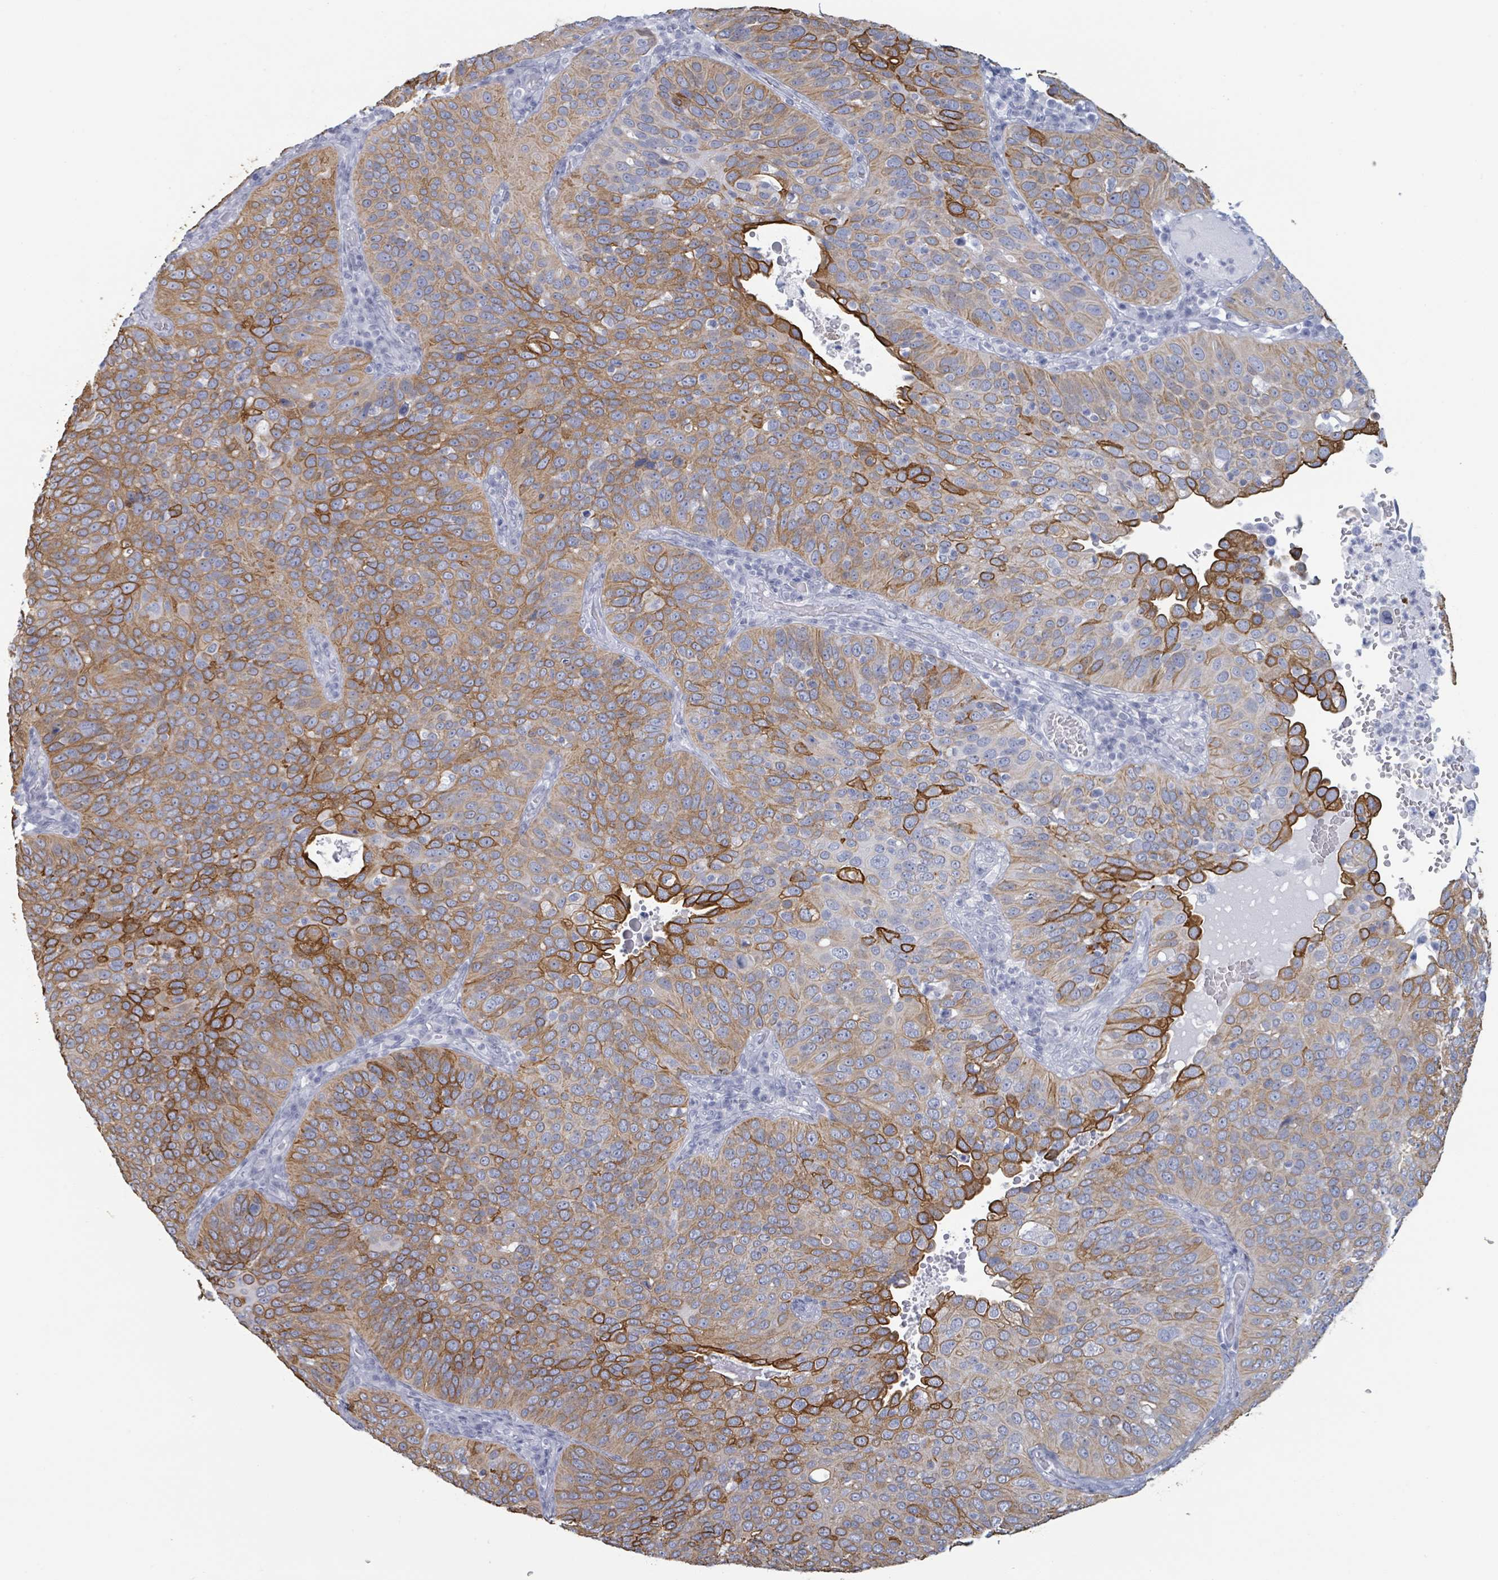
{"staining": {"intensity": "strong", "quantity": "25%-75%", "location": "cytoplasmic/membranous"}, "tissue": "cervical cancer", "cell_type": "Tumor cells", "image_type": "cancer", "snomed": [{"axis": "morphology", "description": "Squamous cell carcinoma, NOS"}, {"axis": "topography", "description": "Cervix"}], "caption": "Immunohistochemistry (IHC) staining of cervical cancer (squamous cell carcinoma), which demonstrates high levels of strong cytoplasmic/membranous expression in approximately 25%-75% of tumor cells indicating strong cytoplasmic/membranous protein positivity. The staining was performed using DAB (3,3'-diaminobenzidine) (brown) for protein detection and nuclei were counterstained in hematoxylin (blue).", "gene": "KRT8", "patient": {"sex": "female", "age": 36}}